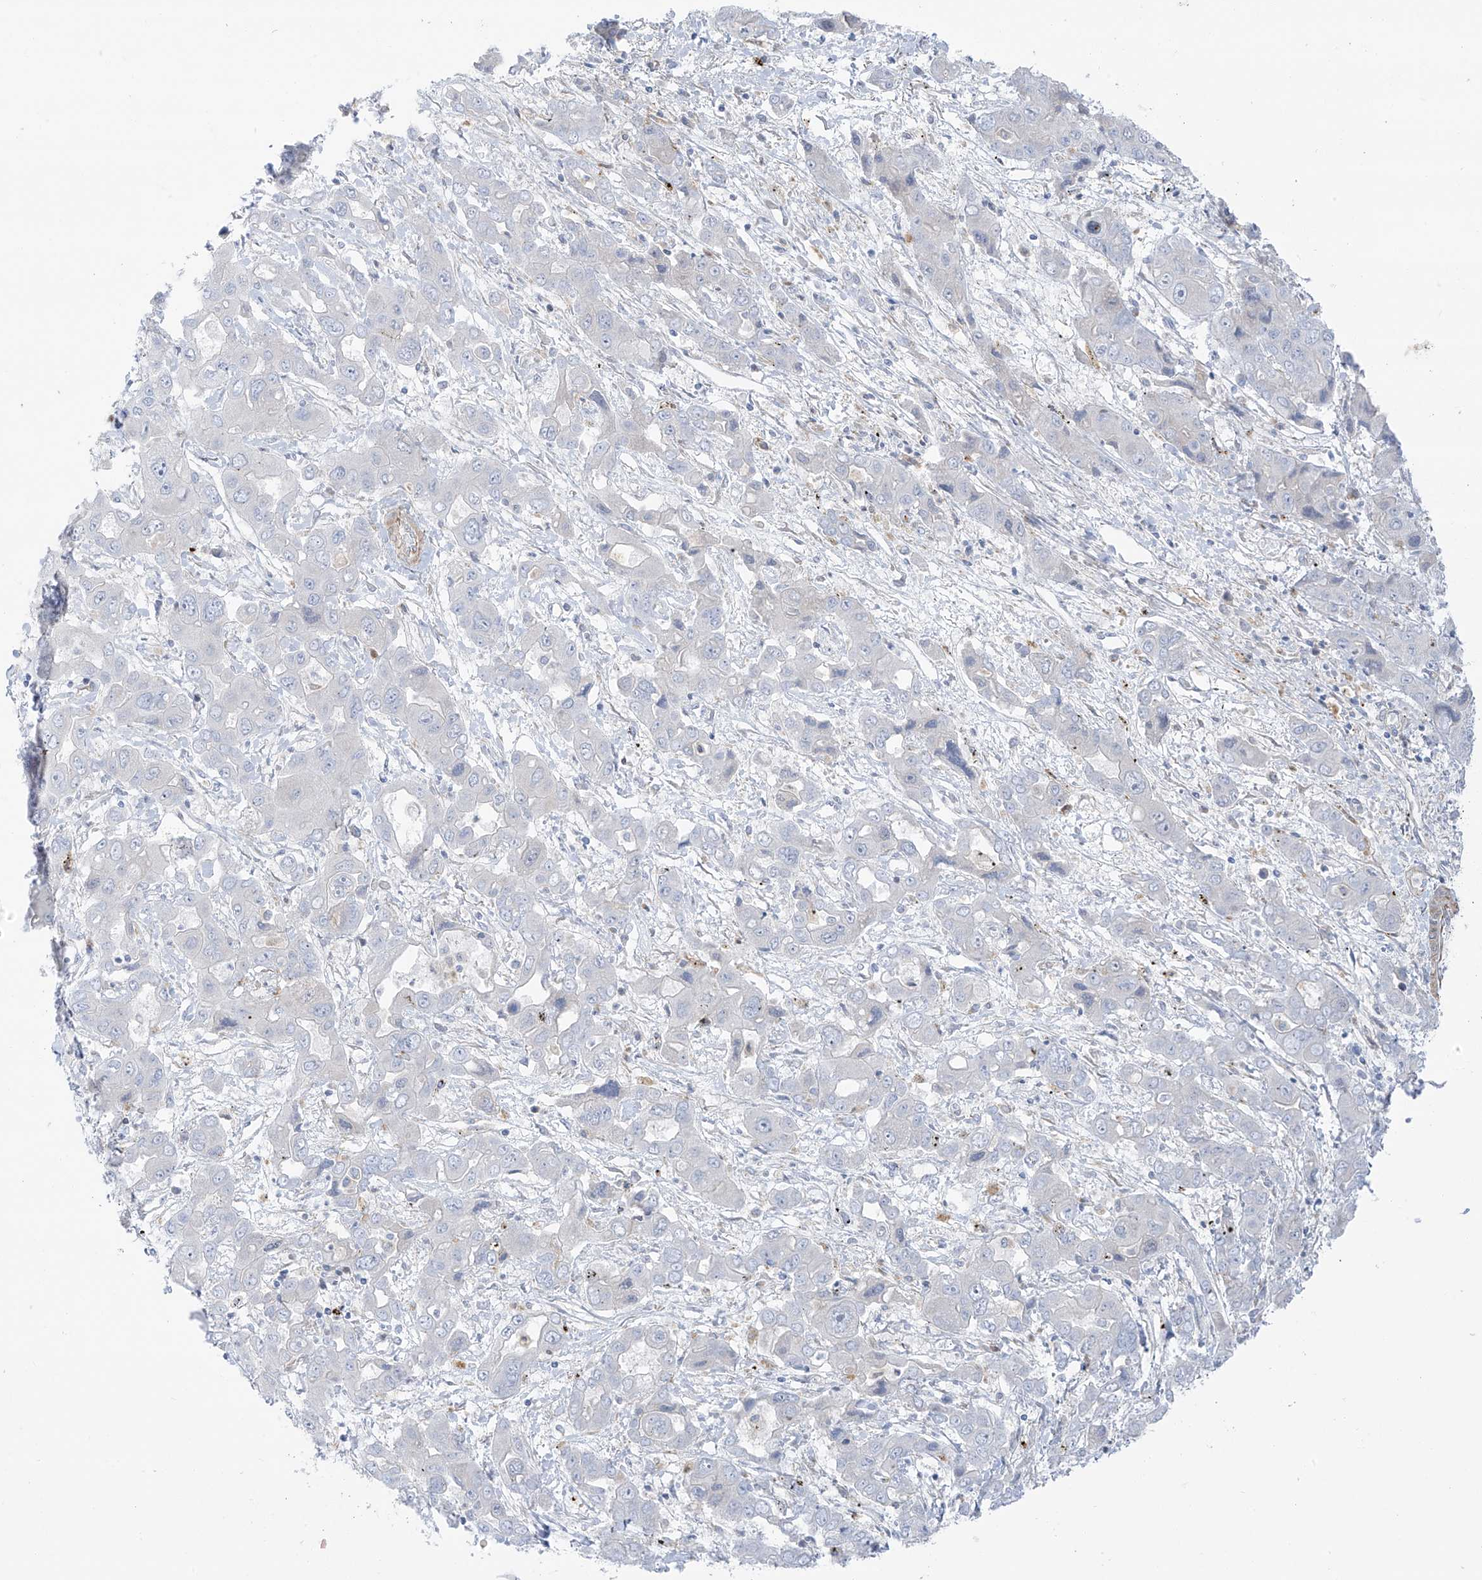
{"staining": {"intensity": "negative", "quantity": "none", "location": "none"}, "tissue": "liver cancer", "cell_type": "Tumor cells", "image_type": "cancer", "snomed": [{"axis": "morphology", "description": "Cholangiocarcinoma"}, {"axis": "topography", "description": "Liver"}], "caption": "High power microscopy photomicrograph of an immunohistochemistry (IHC) micrograph of liver cholangiocarcinoma, revealing no significant expression in tumor cells.", "gene": "TAL2", "patient": {"sex": "male", "age": 67}}